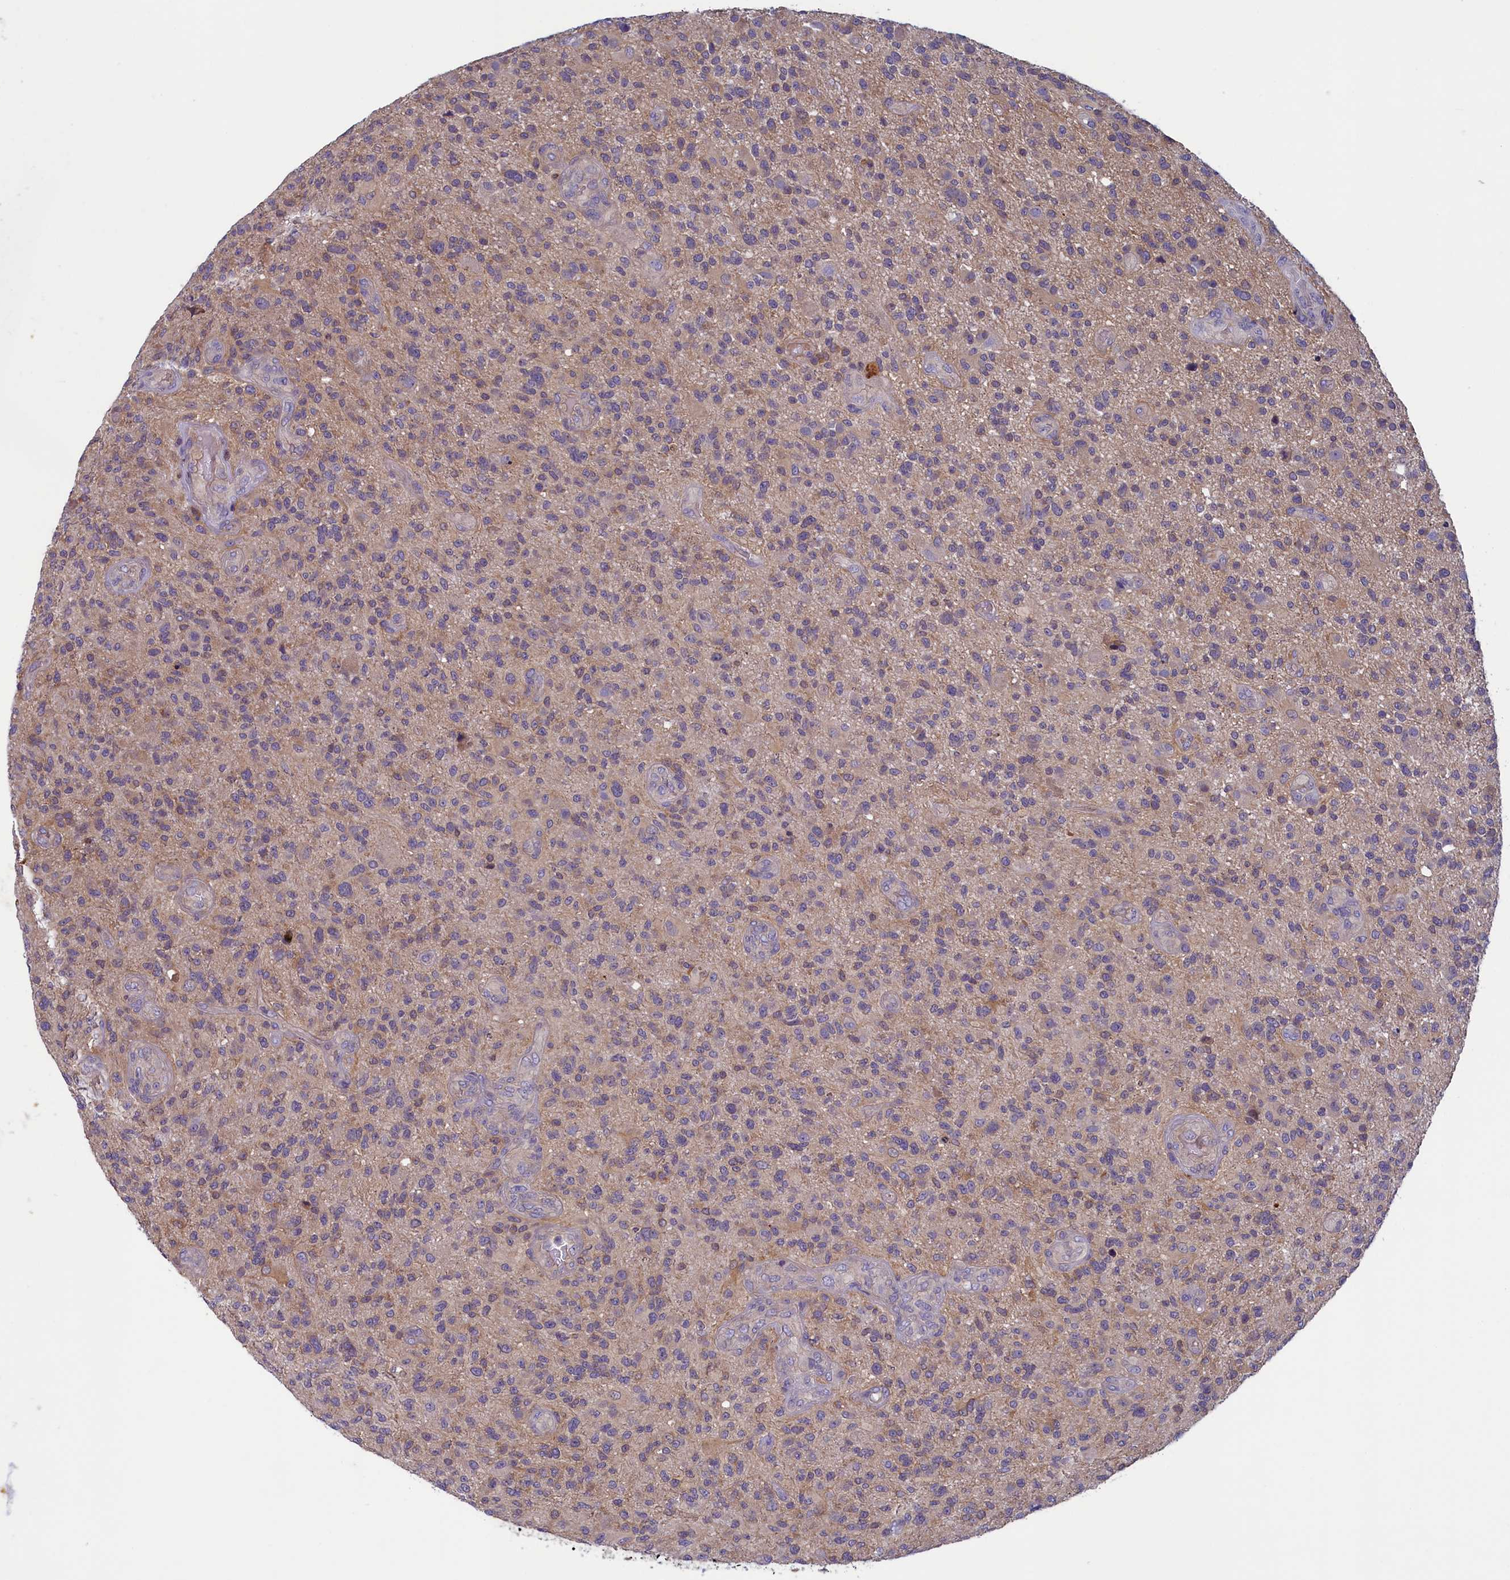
{"staining": {"intensity": "weak", "quantity": "<25%", "location": "cytoplasmic/membranous"}, "tissue": "glioma", "cell_type": "Tumor cells", "image_type": "cancer", "snomed": [{"axis": "morphology", "description": "Glioma, malignant, High grade"}, {"axis": "topography", "description": "Brain"}], "caption": "A micrograph of human malignant glioma (high-grade) is negative for staining in tumor cells.", "gene": "NUBP1", "patient": {"sex": "male", "age": 47}}